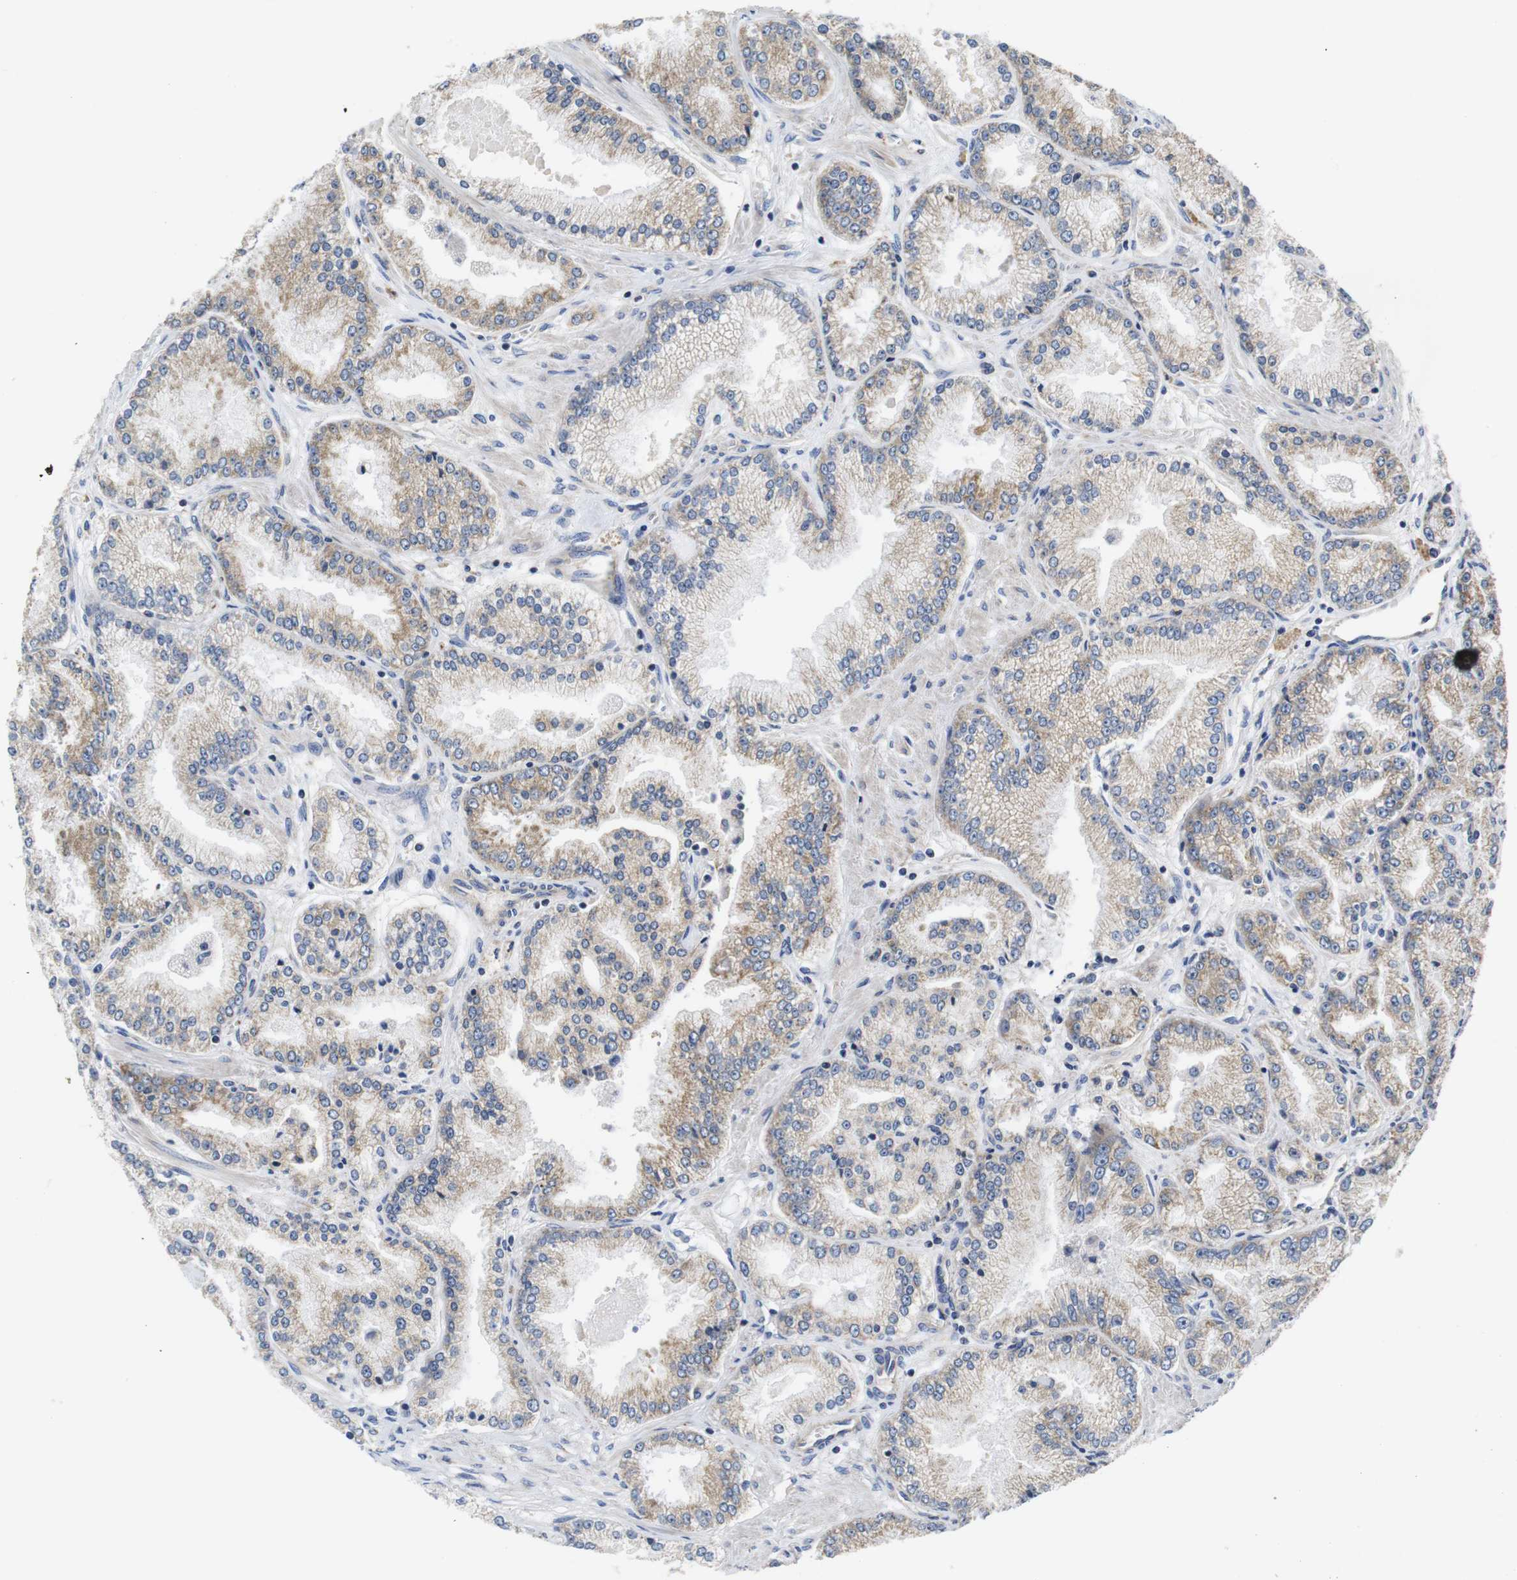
{"staining": {"intensity": "moderate", "quantity": ">75%", "location": "cytoplasmic/membranous"}, "tissue": "prostate cancer", "cell_type": "Tumor cells", "image_type": "cancer", "snomed": [{"axis": "morphology", "description": "Adenocarcinoma, High grade"}, {"axis": "topography", "description": "Prostate"}], "caption": "There is medium levels of moderate cytoplasmic/membranous positivity in tumor cells of prostate cancer (high-grade adenocarcinoma), as demonstrated by immunohistochemical staining (brown color).", "gene": "MARCHF7", "patient": {"sex": "male", "age": 61}}